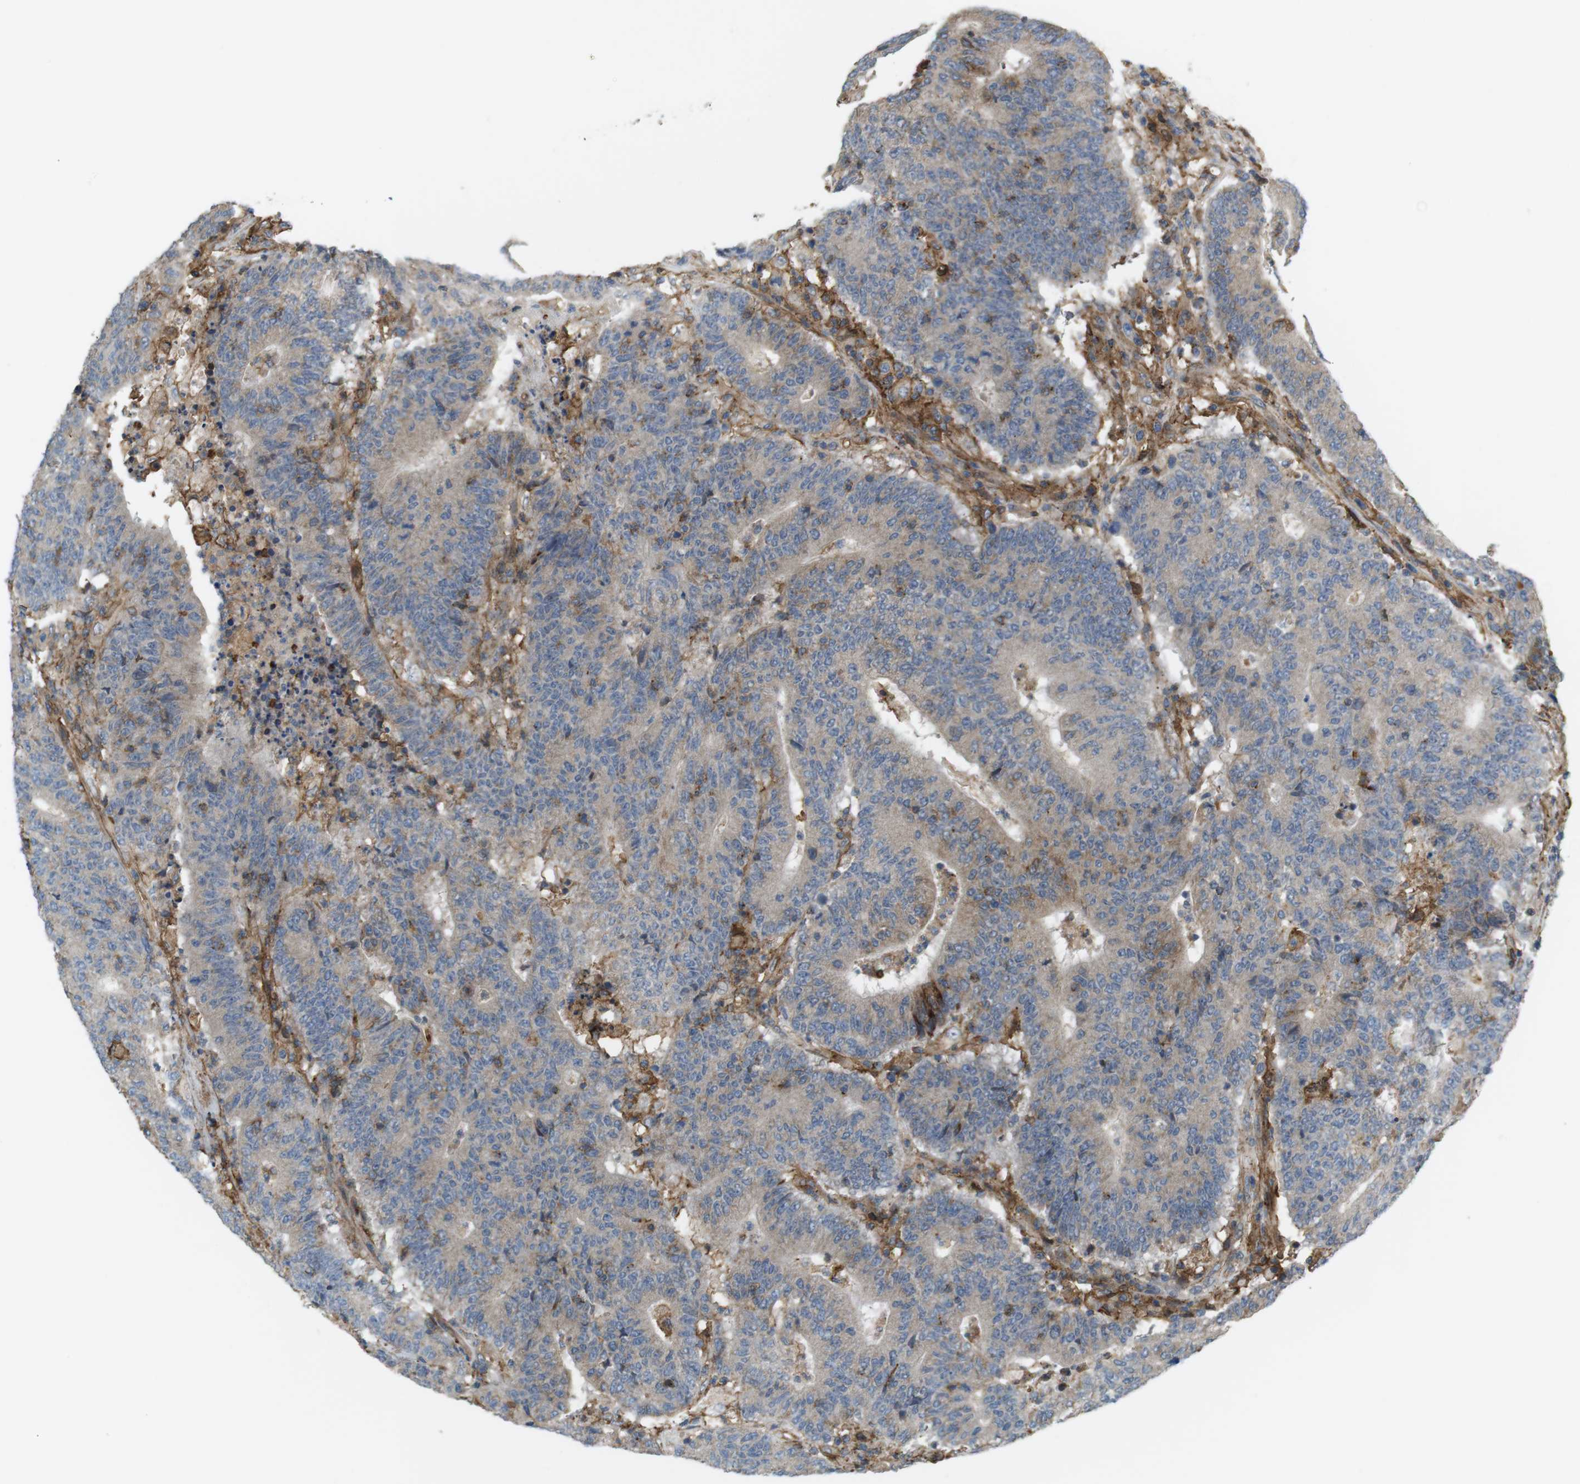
{"staining": {"intensity": "weak", "quantity": "25%-75%", "location": "cytoplasmic/membranous"}, "tissue": "colorectal cancer", "cell_type": "Tumor cells", "image_type": "cancer", "snomed": [{"axis": "morphology", "description": "Normal tissue, NOS"}, {"axis": "morphology", "description": "Adenocarcinoma, NOS"}, {"axis": "topography", "description": "Colon"}], "caption": "Colorectal adenocarcinoma stained with a brown dye displays weak cytoplasmic/membranous positive expression in about 25%-75% of tumor cells.", "gene": "DDAH2", "patient": {"sex": "female", "age": 75}}